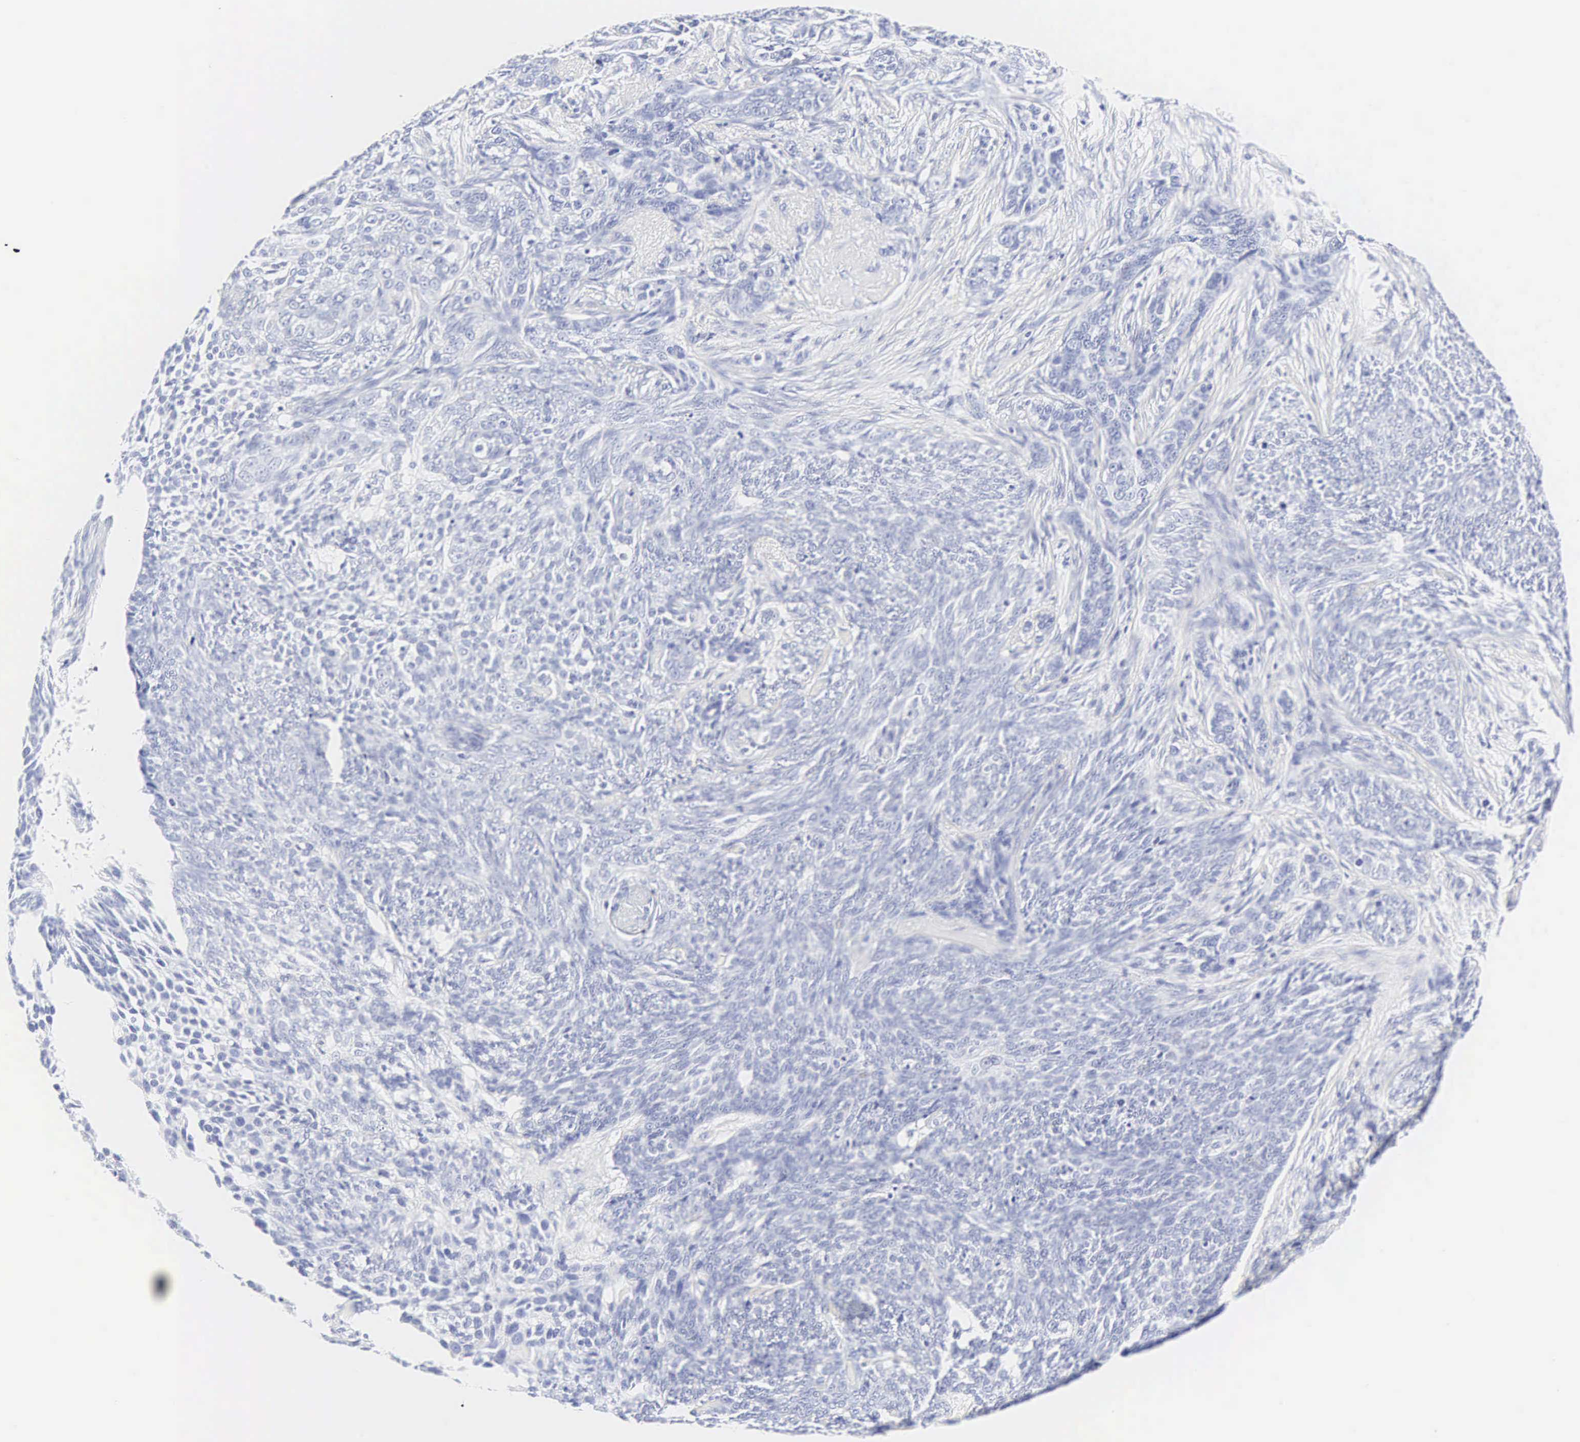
{"staining": {"intensity": "negative", "quantity": "none", "location": "none"}, "tissue": "skin cancer", "cell_type": "Tumor cells", "image_type": "cancer", "snomed": [{"axis": "morphology", "description": "Basal cell carcinoma"}, {"axis": "topography", "description": "Skin"}], "caption": "The histopathology image displays no staining of tumor cells in basal cell carcinoma (skin).", "gene": "INS", "patient": {"sex": "male", "age": 89}}